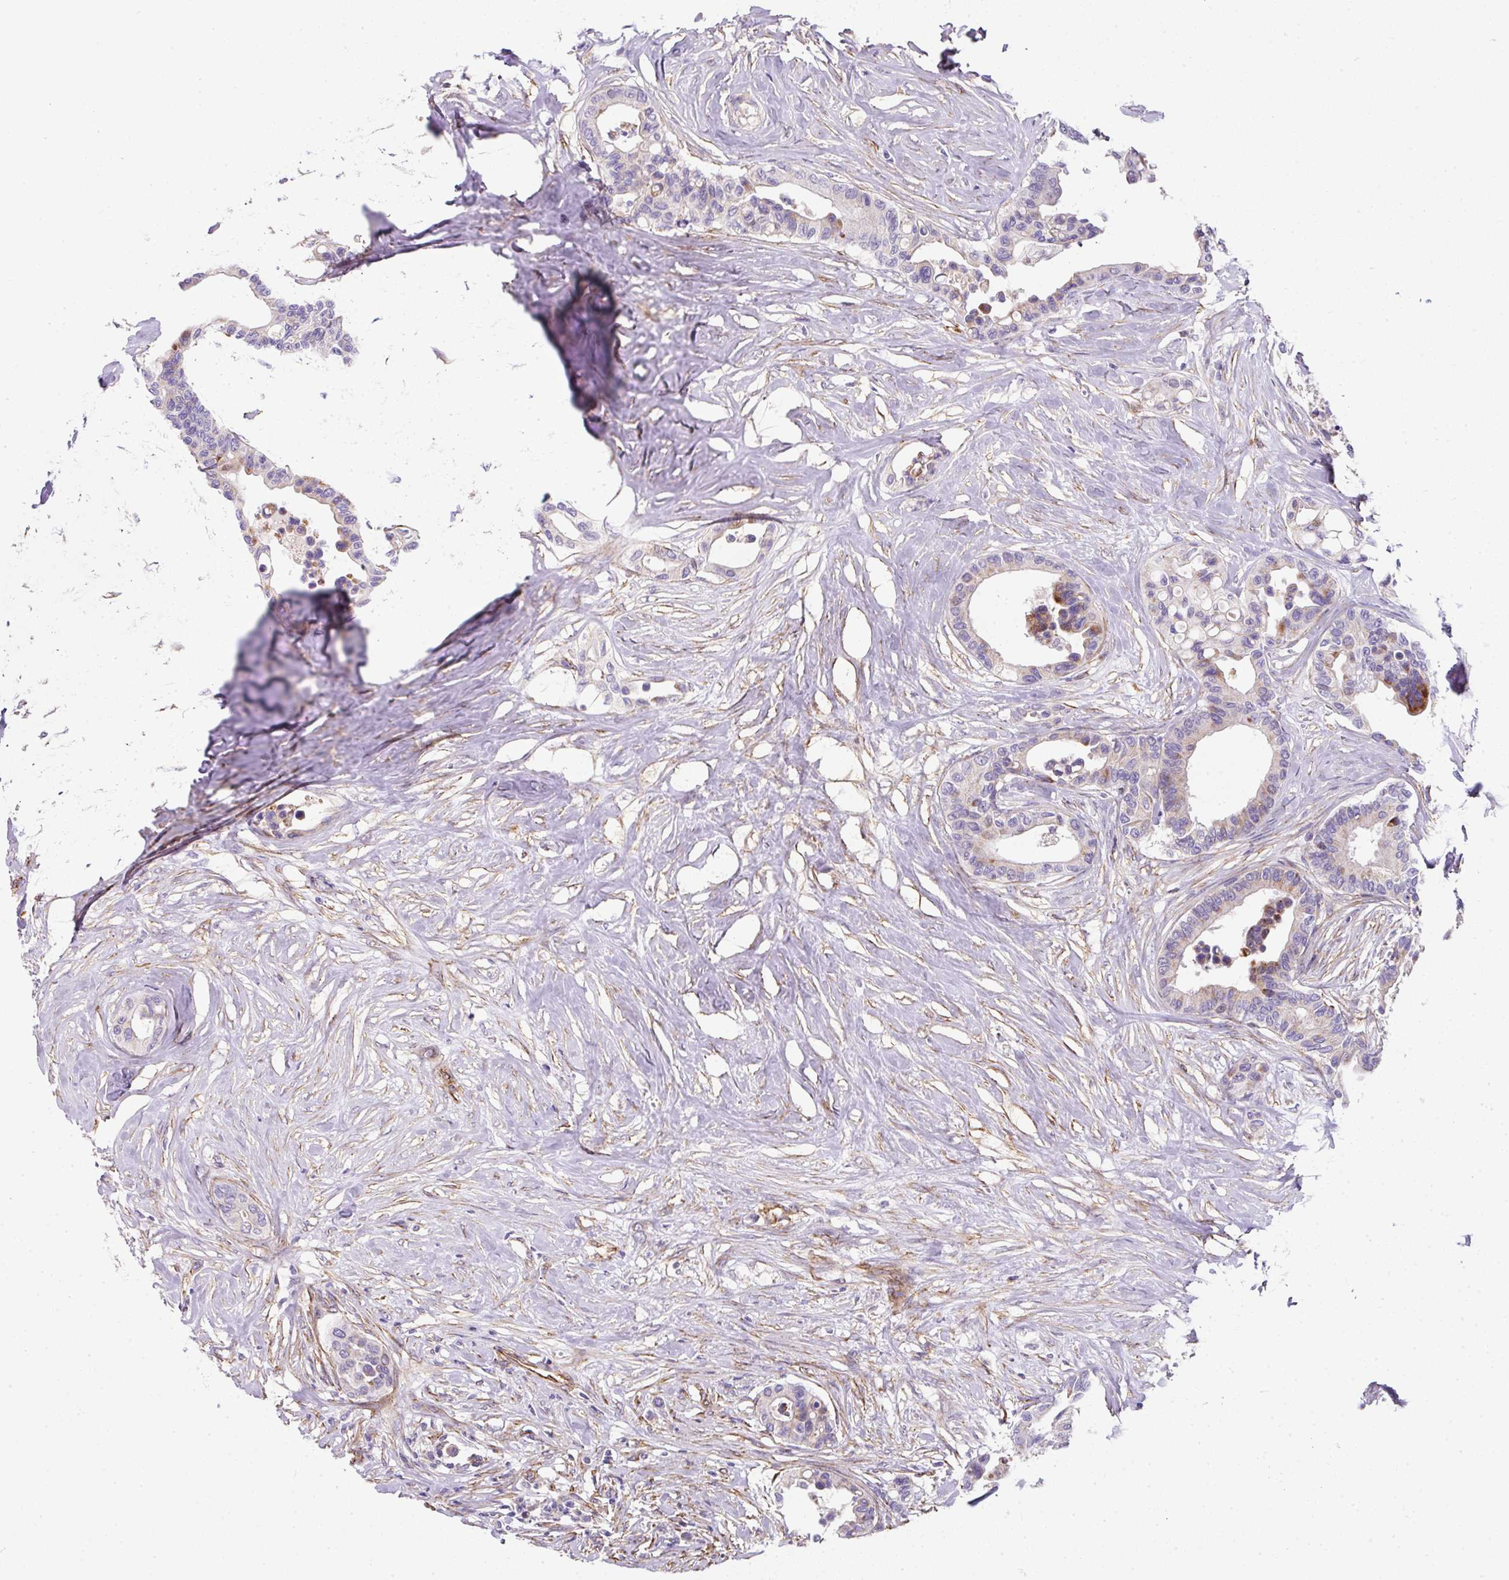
{"staining": {"intensity": "moderate", "quantity": "<25%", "location": "cytoplasmic/membranous"}, "tissue": "colorectal cancer", "cell_type": "Tumor cells", "image_type": "cancer", "snomed": [{"axis": "morphology", "description": "Normal tissue, NOS"}, {"axis": "morphology", "description": "Adenocarcinoma, NOS"}, {"axis": "topography", "description": "Colon"}], "caption": "Brown immunohistochemical staining in adenocarcinoma (colorectal) shows moderate cytoplasmic/membranous positivity in approximately <25% of tumor cells.", "gene": "ANKUB1", "patient": {"sex": "male", "age": 82}}